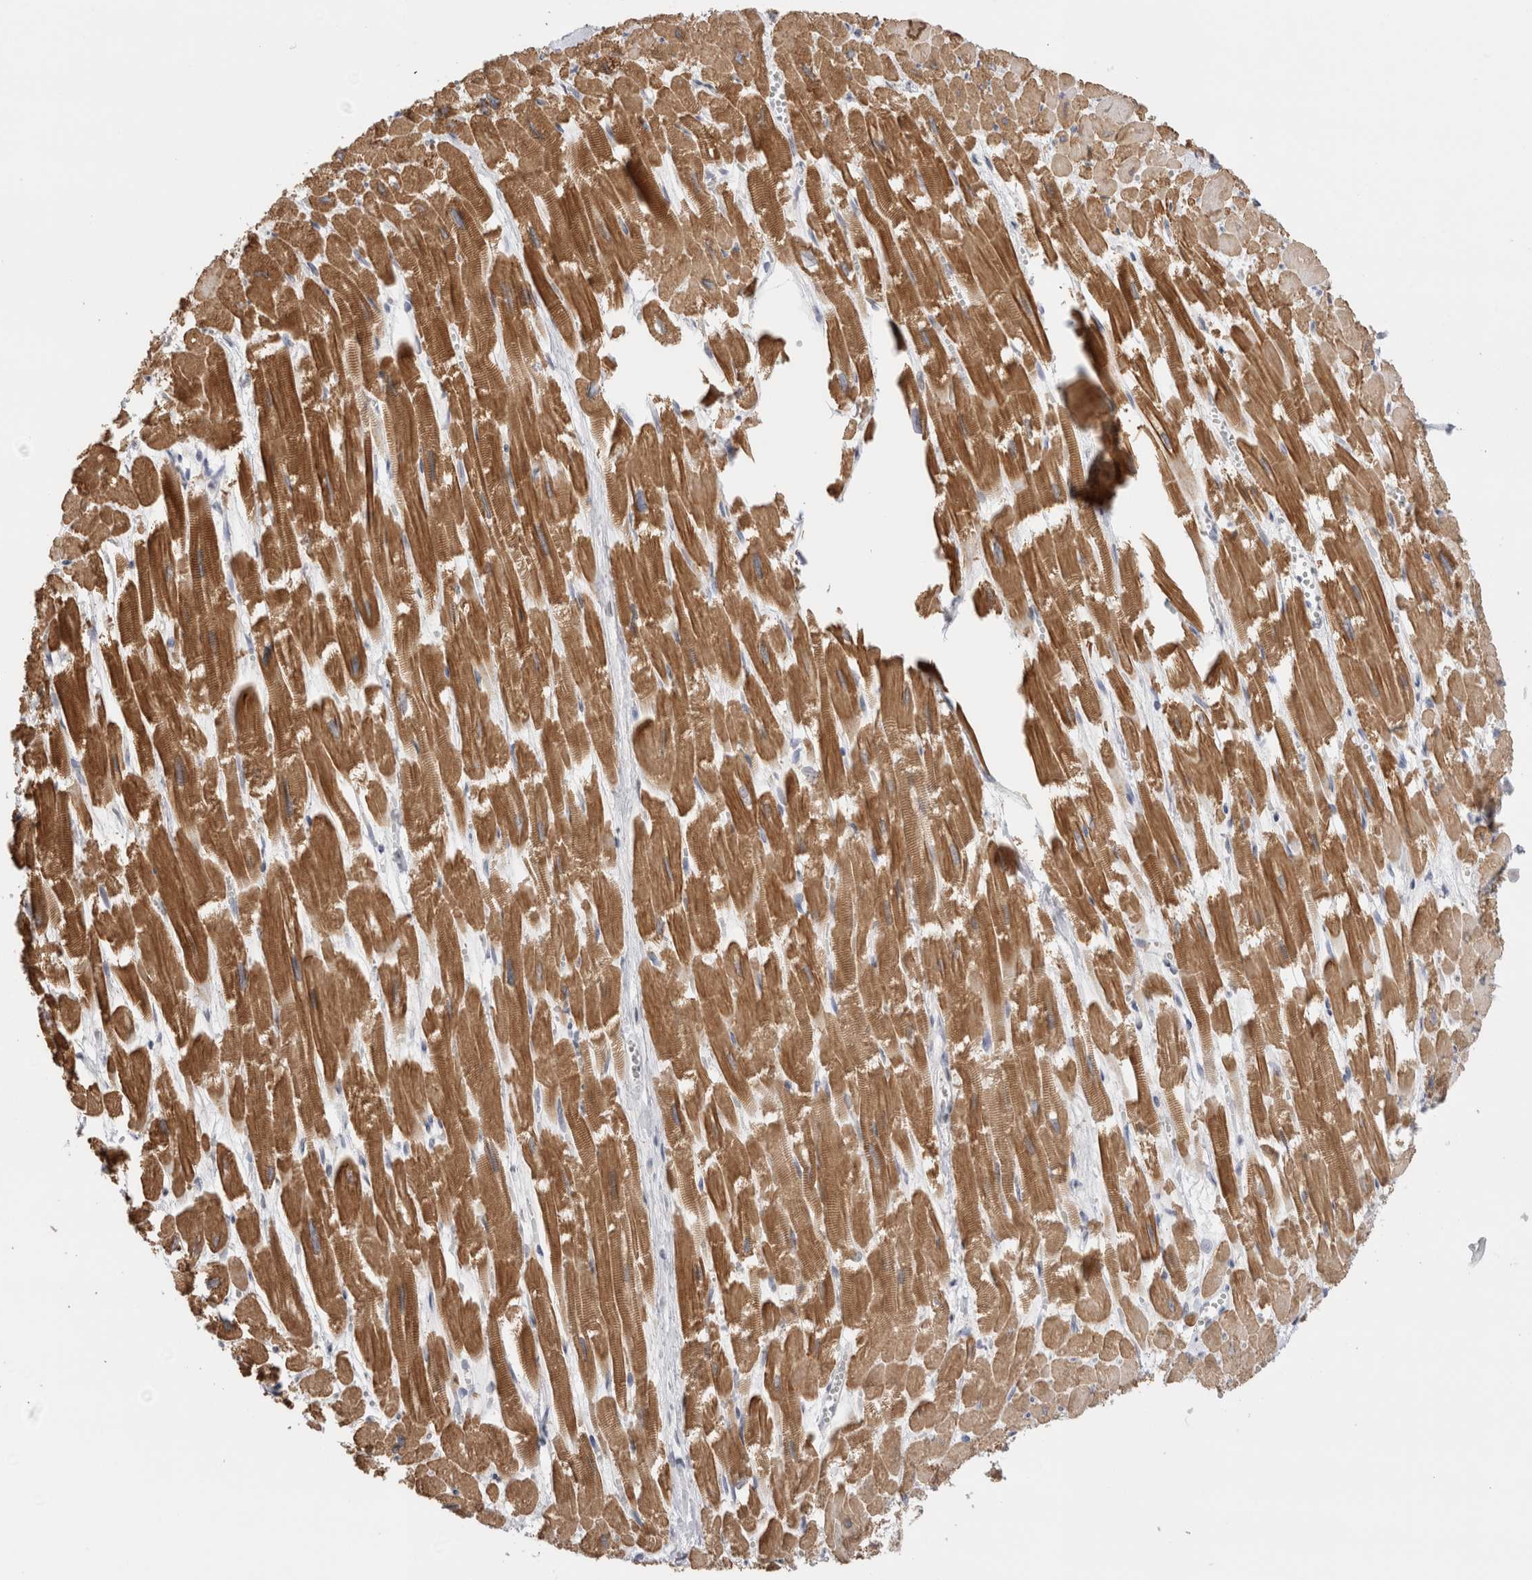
{"staining": {"intensity": "moderate", "quantity": ">75%", "location": "cytoplasmic/membranous"}, "tissue": "heart muscle", "cell_type": "Cardiomyocytes", "image_type": "normal", "snomed": [{"axis": "morphology", "description": "Normal tissue, NOS"}, {"axis": "topography", "description": "Heart"}], "caption": "Human heart muscle stained with a brown dye displays moderate cytoplasmic/membranous positive positivity in about >75% of cardiomyocytes.", "gene": "VCPIP1", "patient": {"sex": "male", "age": 54}}